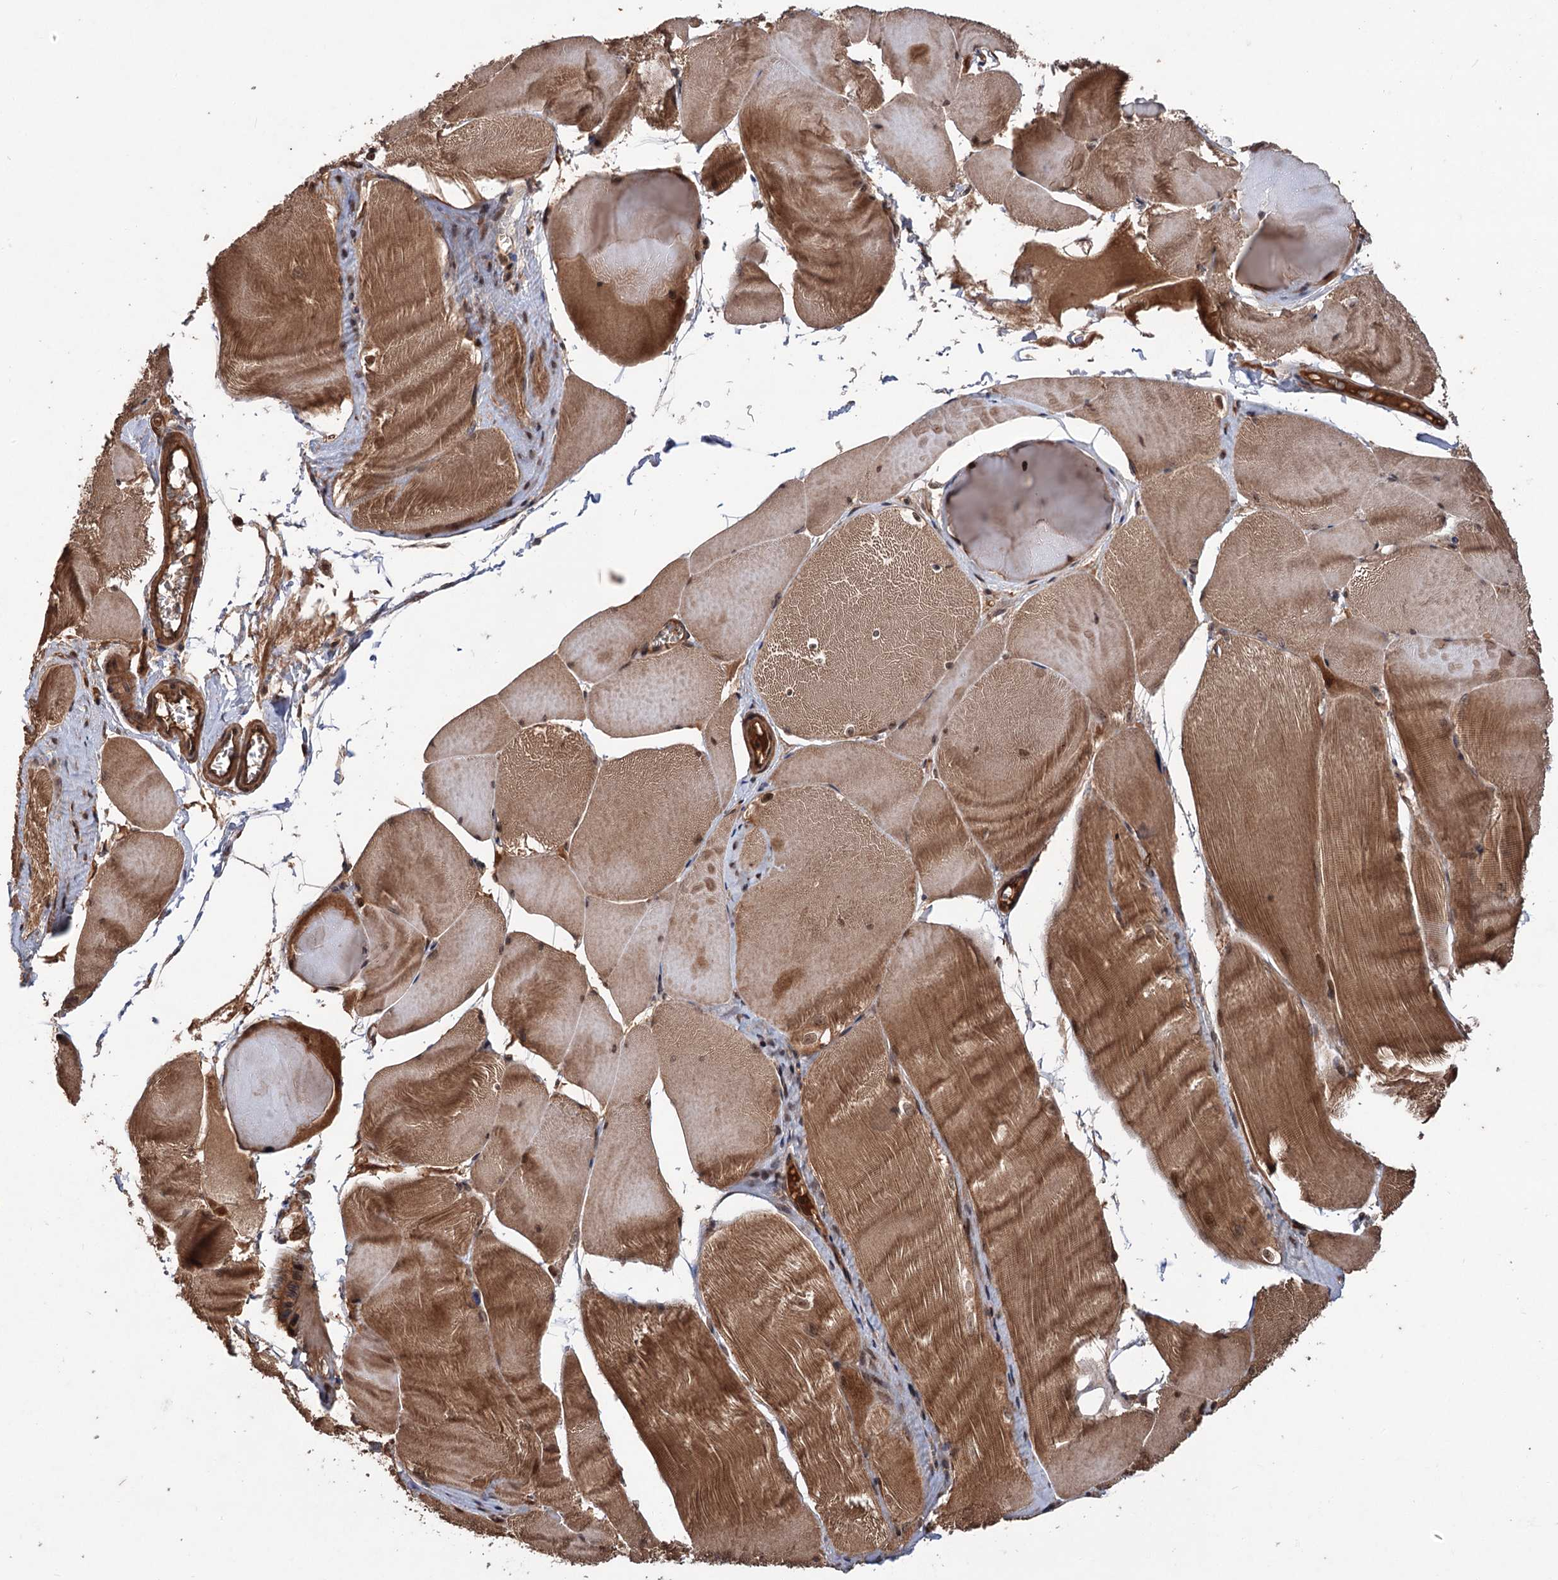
{"staining": {"intensity": "strong", "quantity": ">75%", "location": "cytoplasmic/membranous,nuclear"}, "tissue": "skeletal muscle", "cell_type": "Myocytes", "image_type": "normal", "snomed": [{"axis": "morphology", "description": "Normal tissue, NOS"}, {"axis": "morphology", "description": "Basal cell carcinoma"}, {"axis": "topography", "description": "Skeletal muscle"}], "caption": "This photomicrograph exhibits immunohistochemistry (IHC) staining of benign human skeletal muscle, with high strong cytoplasmic/membranous,nuclear expression in about >75% of myocytes.", "gene": "ADK", "patient": {"sex": "female", "age": 64}}